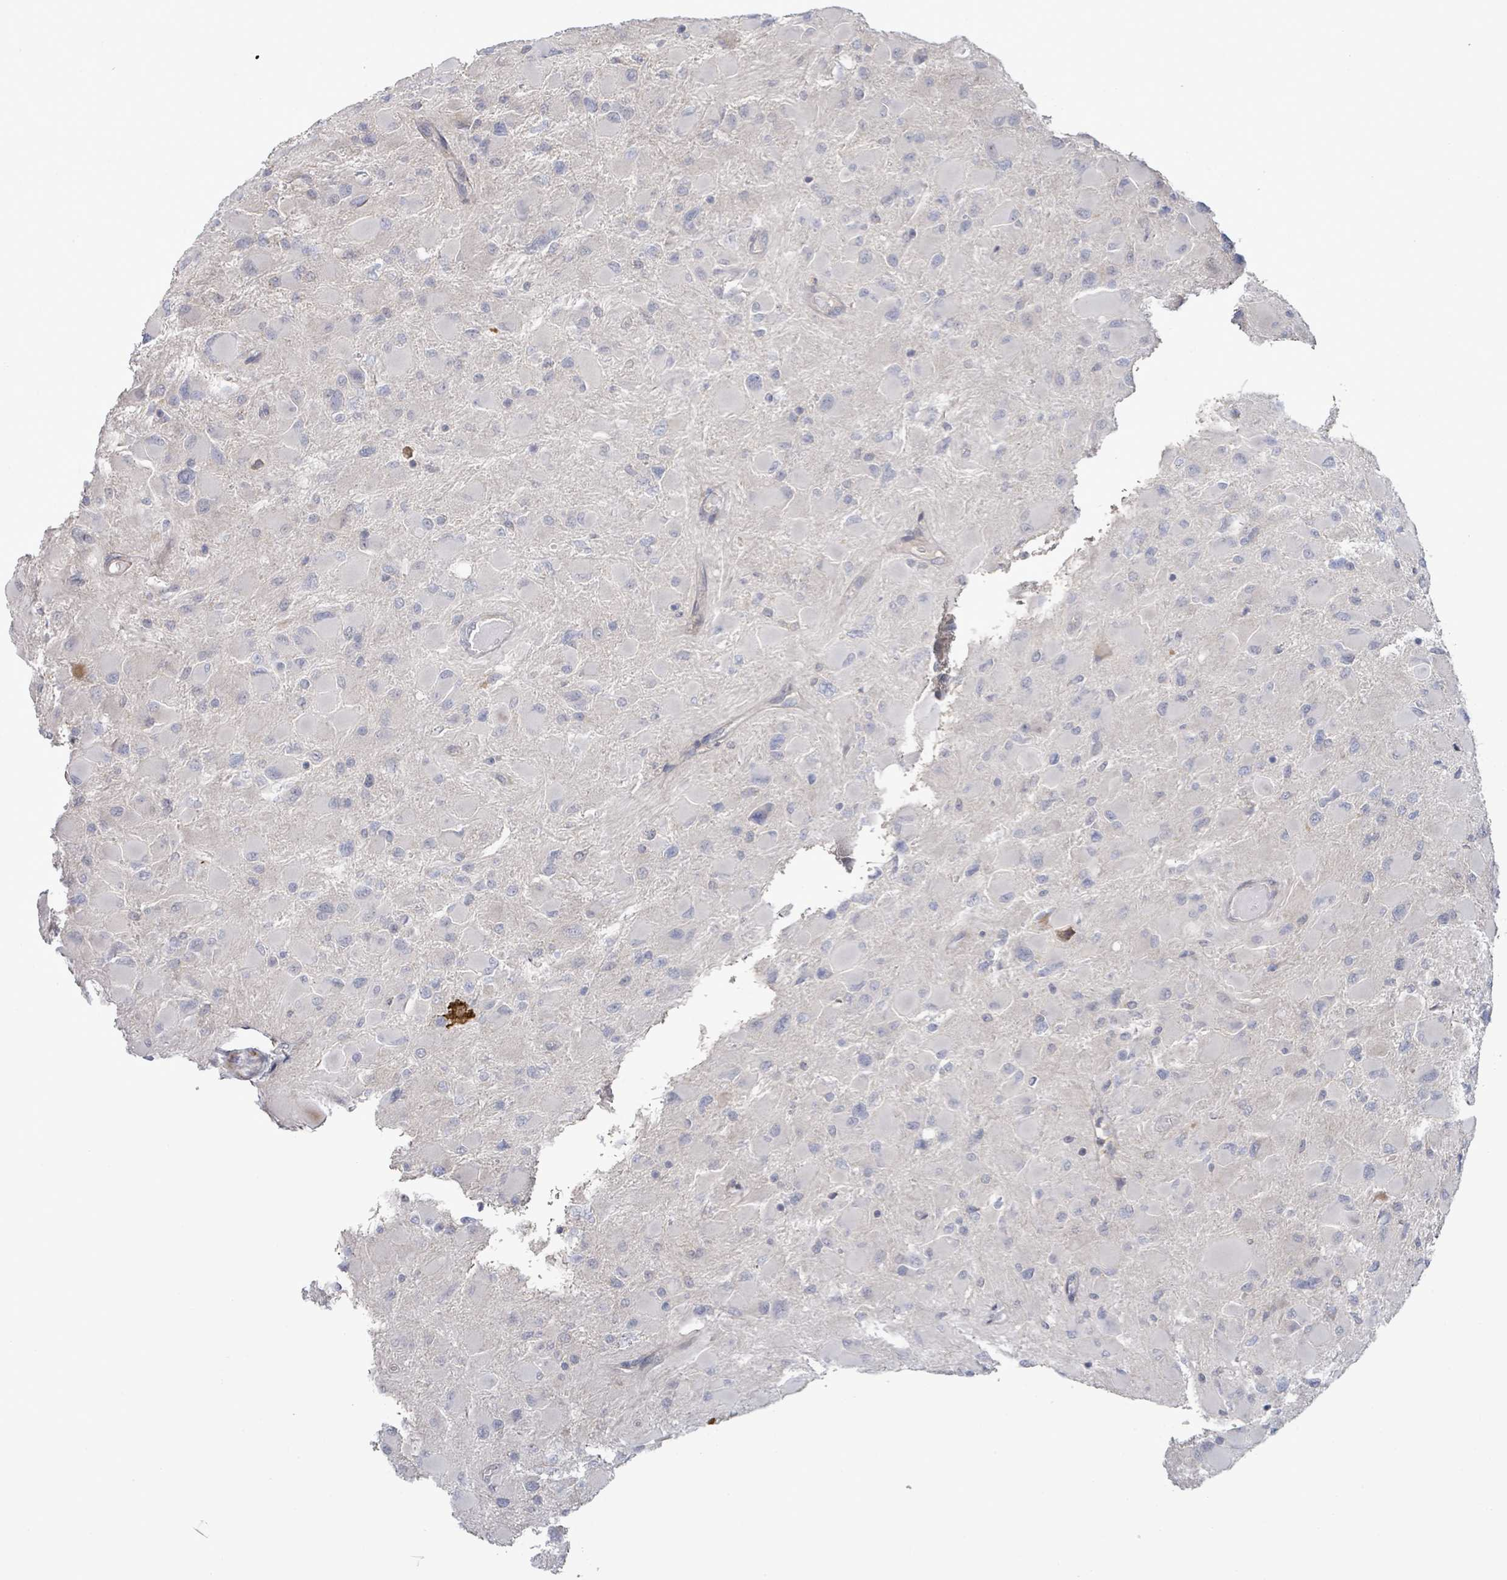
{"staining": {"intensity": "negative", "quantity": "none", "location": "none"}, "tissue": "glioma", "cell_type": "Tumor cells", "image_type": "cancer", "snomed": [{"axis": "morphology", "description": "Glioma, malignant, High grade"}, {"axis": "topography", "description": "Cerebral cortex"}], "caption": "IHC histopathology image of neoplastic tissue: glioma stained with DAB (3,3'-diaminobenzidine) demonstrates no significant protein expression in tumor cells. The staining was performed using DAB to visualize the protein expression in brown, while the nuclei were stained in blue with hematoxylin (Magnification: 20x).", "gene": "SLIT3", "patient": {"sex": "female", "age": 36}}